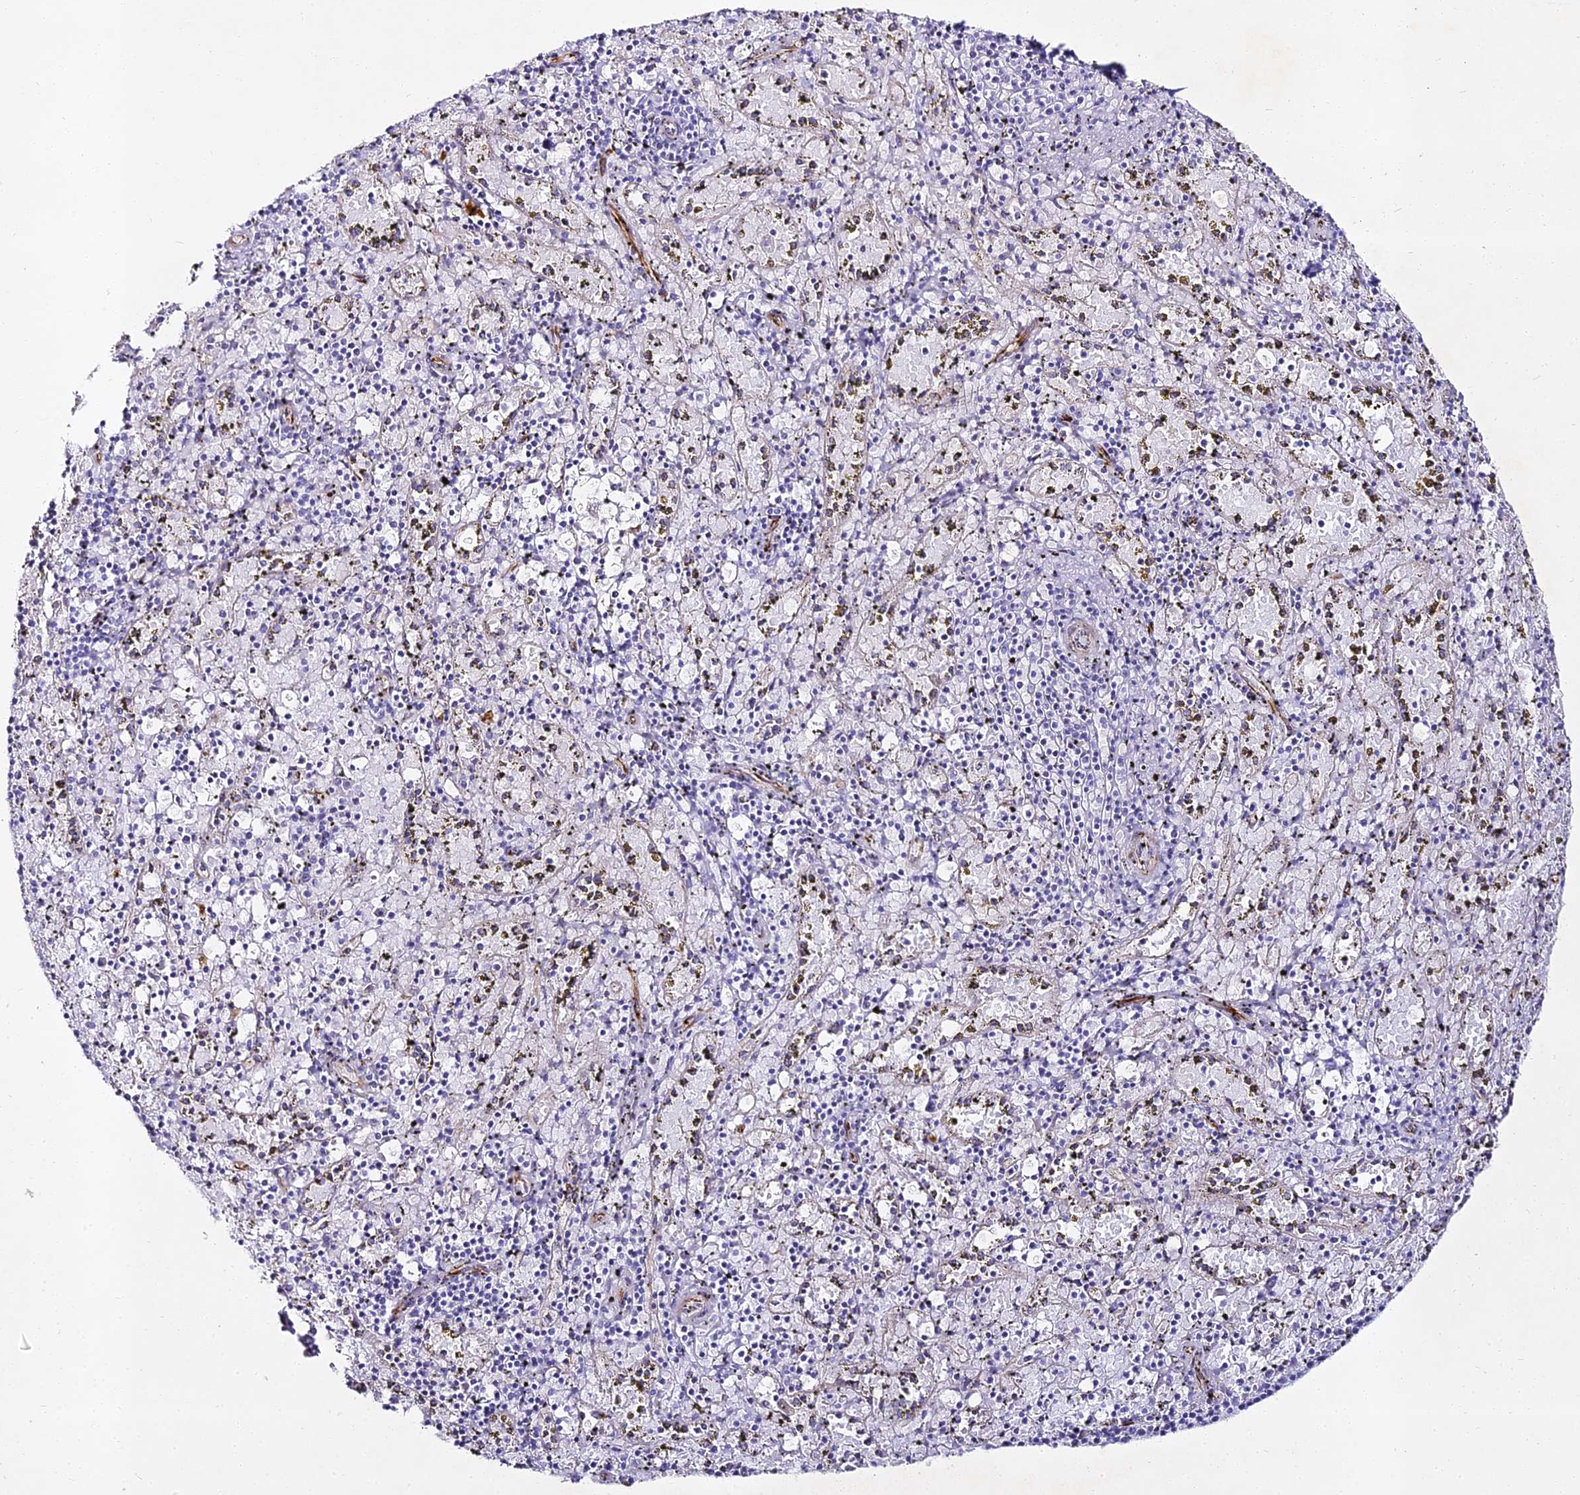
{"staining": {"intensity": "negative", "quantity": "none", "location": "none"}, "tissue": "spleen", "cell_type": "Cells in red pulp", "image_type": "normal", "snomed": [{"axis": "morphology", "description": "Normal tissue, NOS"}, {"axis": "topography", "description": "Spleen"}], "caption": "A photomicrograph of spleen stained for a protein demonstrates no brown staining in cells in red pulp. Brightfield microscopy of immunohistochemistry (IHC) stained with DAB (brown) and hematoxylin (blue), captured at high magnification.", "gene": "ALPG", "patient": {"sex": "male", "age": 11}}